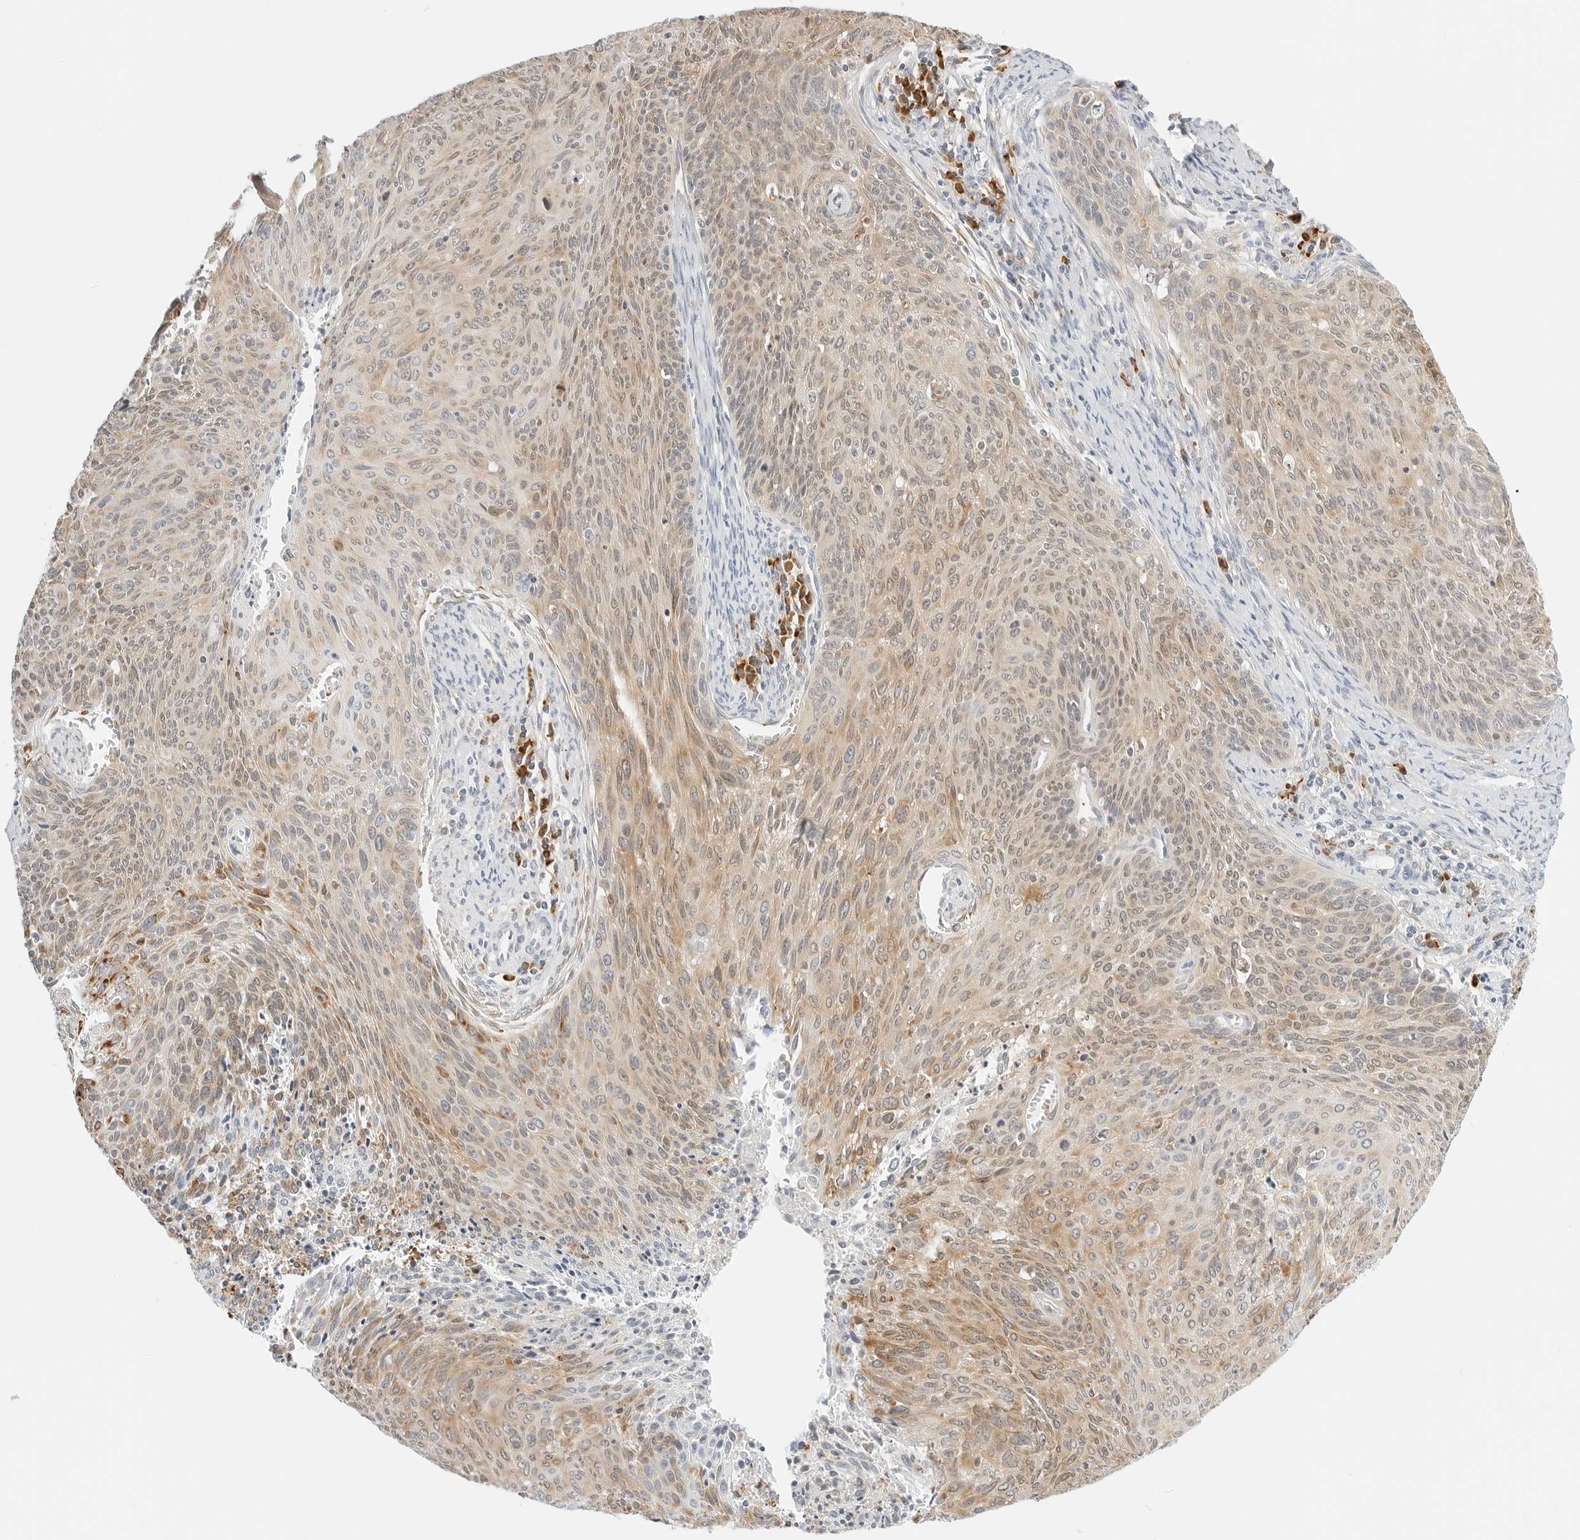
{"staining": {"intensity": "weak", "quantity": ">75%", "location": "cytoplasmic/membranous"}, "tissue": "cervical cancer", "cell_type": "Tumor cells", "image_type": "cancer", "snomed": [{"axis": "morphology", "description": "Squamous cell carcinoma, NOS"}, {"axis": "topography", "description": "Cervix"}], "caption": "Protein positivity by IHC shows weak cytoplasmic/membranous expression in about >75% of tumor cells in cervical cancer (squamous cell carcinoma). The protein of interest is stained brown, and the nuclei are stained in blue (DAB (3,3'-diaminobenzidine) IHC with brightfield microscopy, high magnification).", "gene": "THEM4", "patient": {"sex": "female", "age": 55}}